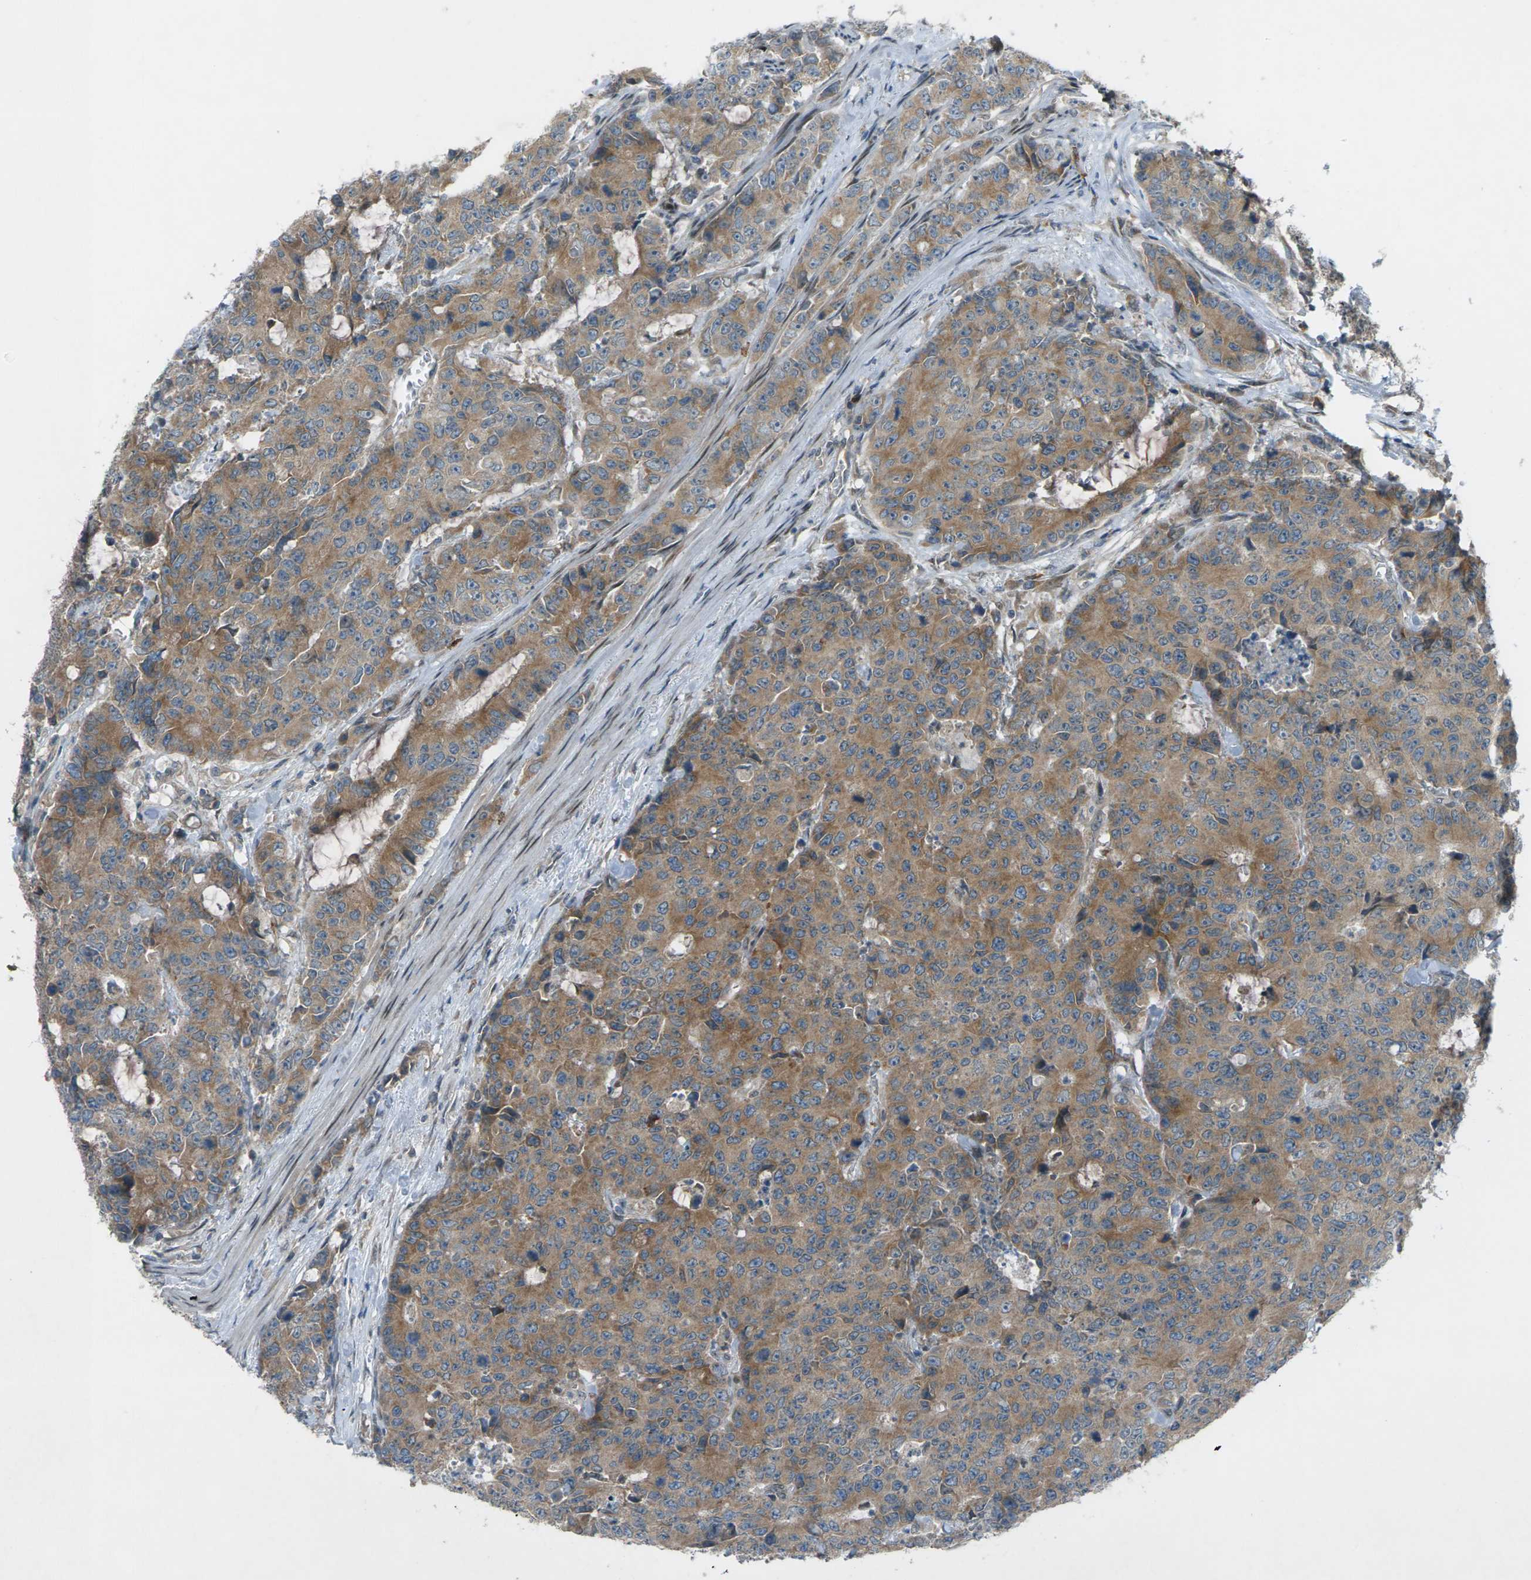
{"staining": {"intensity": "moderate", "quantity": ">75%", "location": "cytoplasmic/membranous"}, "tissue": "colorectal cancer", "cell_type": "Tumor cells", "image_type": "cancer", "snomed": [{"axis": "morphology", "description": "Adenocarcinoma, NOS"}, {"axis": "topography", "description": "Colon"}], "caption": "Brown immunohistochemical staining in colorectal cancer reveals moderate cytoplasmic/membranous positivity in approximately >75% of tumor cells. The staining is performed using DAB brown chromogen to label protein expression. The nuclei are counter-stained blue using hematoxylin.", "gene": "DYRK1A", "patient": {"sex": "female", "age": 86}}